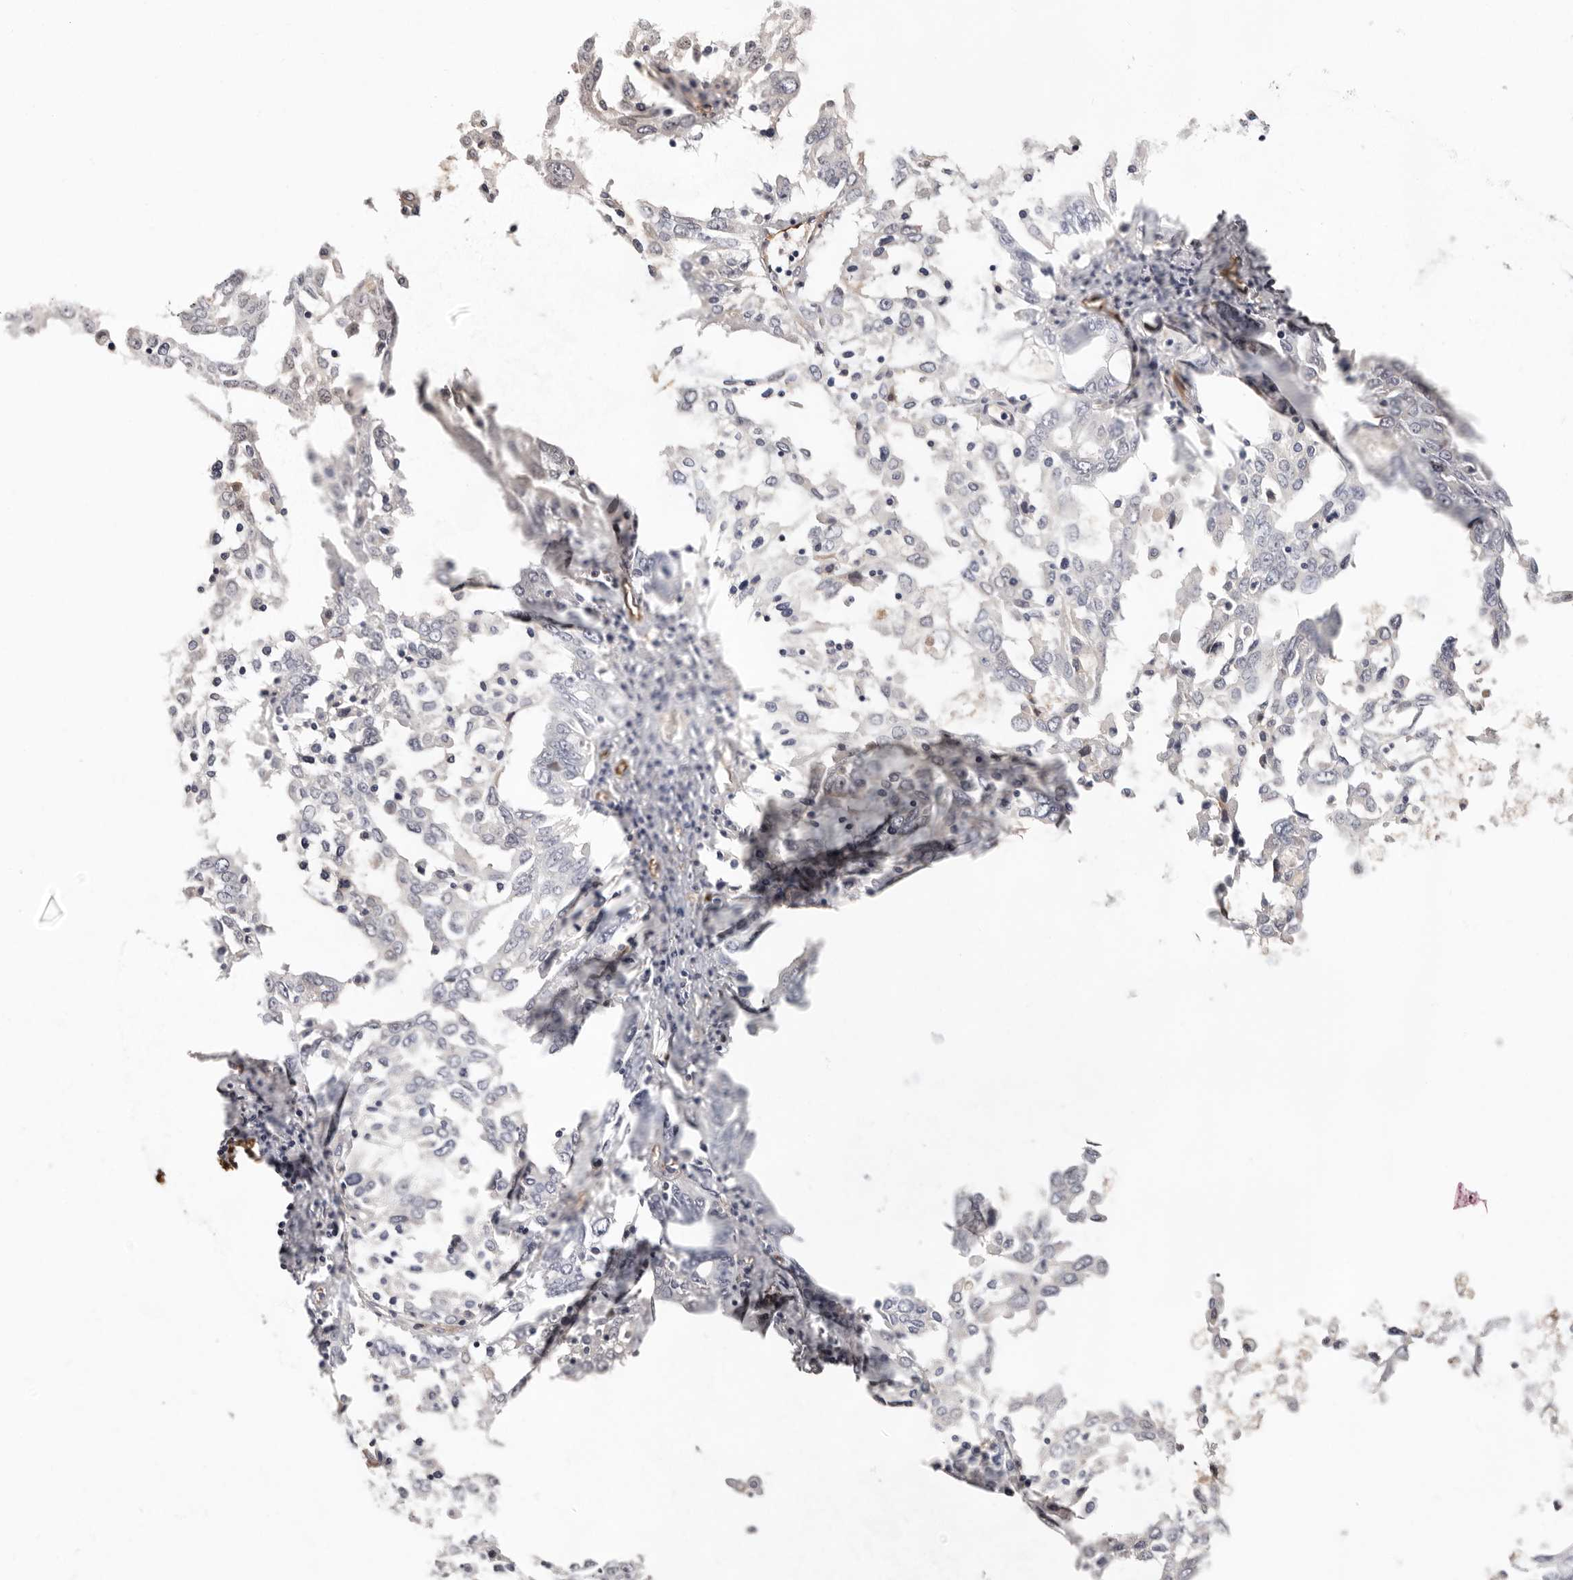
{"staining": {"intensity": "moderate", "quantity": "<25%", "location": "cytoplasmic/membranous,nuclear"}, "tissue": "ovarian cancer", "cell_type": "Tumor cells", "image_type": "cancer", "snomed": [{"axis": "morphology", "description": "Carcinoma, endometroid"}, {"axis": "topography", "description": "Ovary"}], "caption": "Protein analysis of ovarian endometroid carcinoma tissue displays moderate cytoplasmic/membranous and nuclear positivity in approximately <25% of tumor cells.", "gene": "PKDCC", "patient": {"sex": "female", "age": 62}}